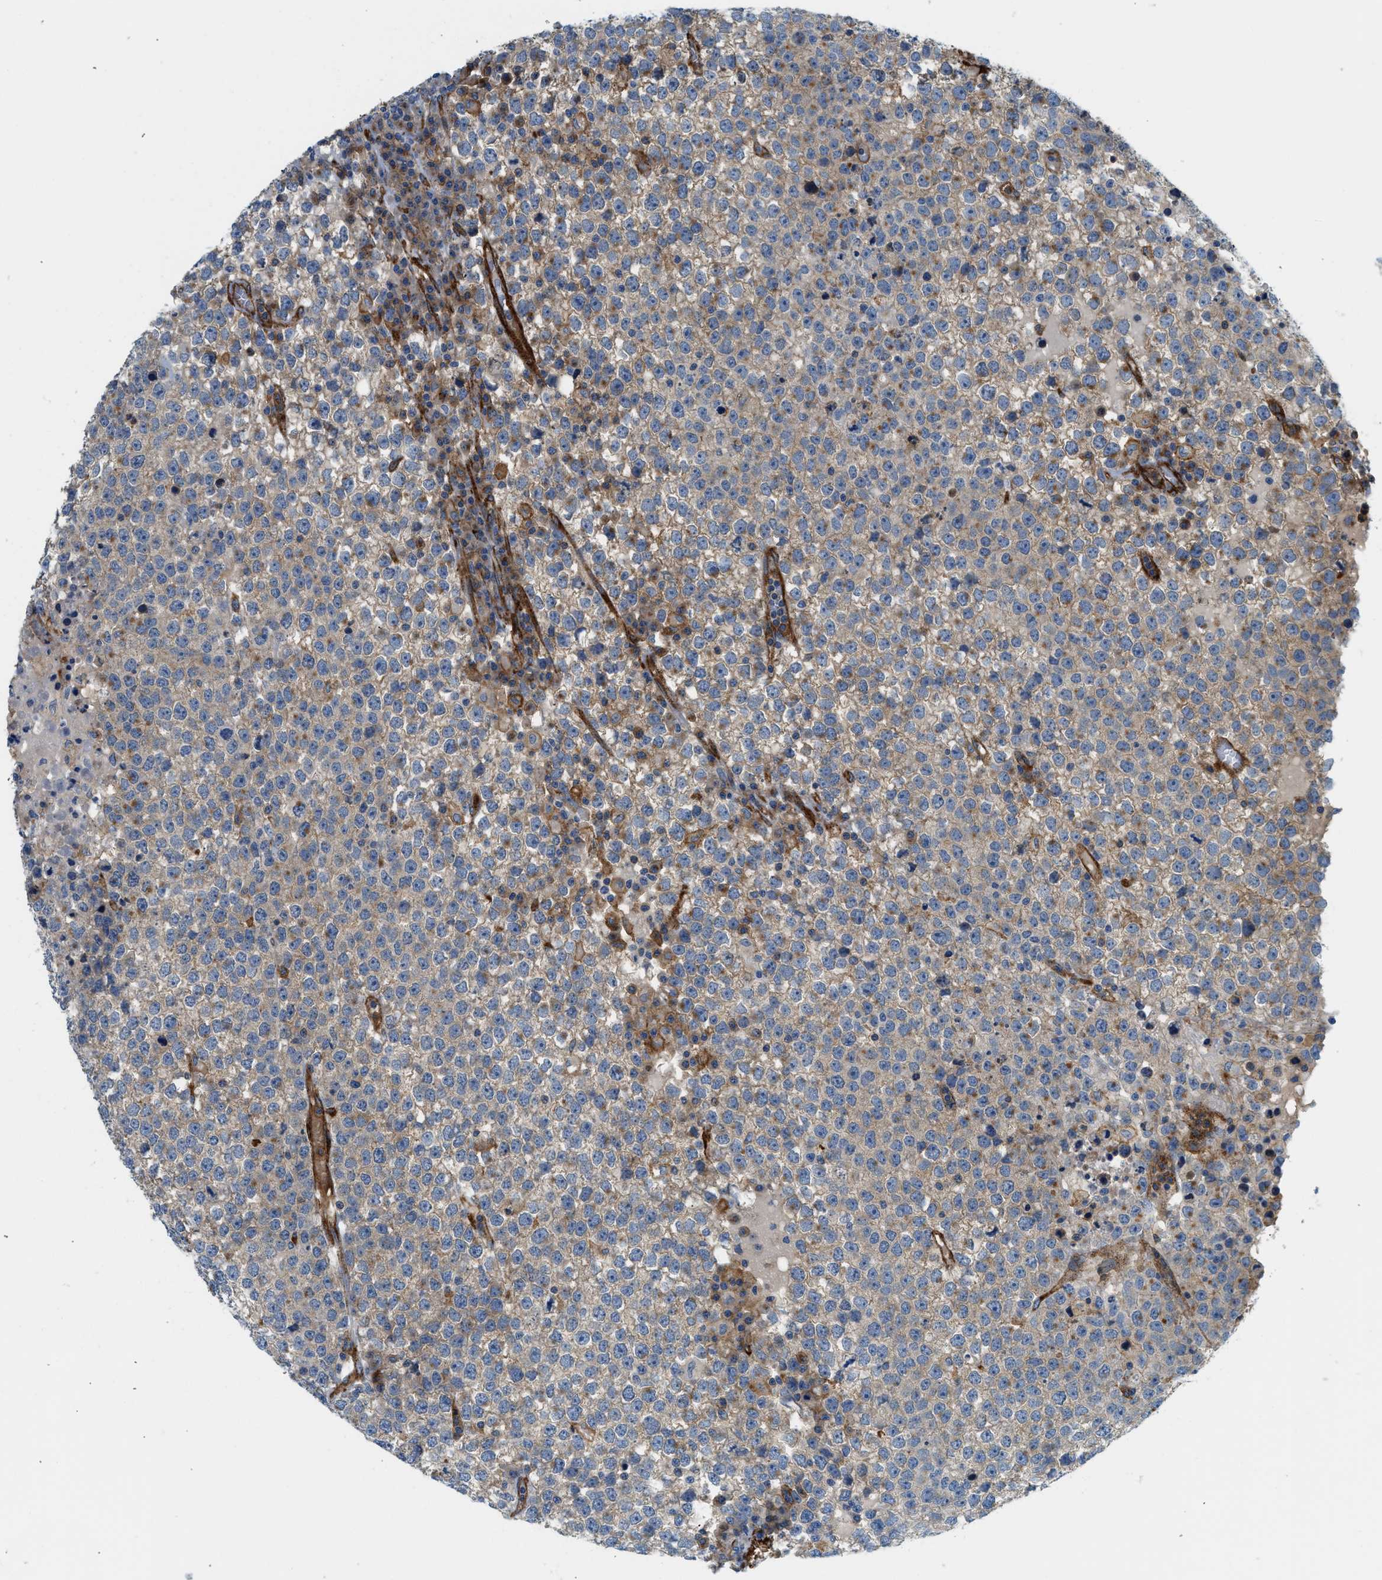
{"staining": {"intensity": "weak", "quantity": "25%-75%", "location": "cytoplasmic/membranous"}, "tissue": "testis cancer", "cell_type": "Tumor cells", "image_type": "cancer", "snomed": [{"axis": "morphology", "description": "Seminoma, NOS"}, {"axis": "topography", "description": "Testis"}], "caption": "About 25%-75% of tumor cells in human testis seminoma demonstrate weak cytoplasmic/membranous protein staining as visualized by brown immunohistochemical staining.", "gene": "HIP1", "patient": {"sex": "male", "age": 65}}